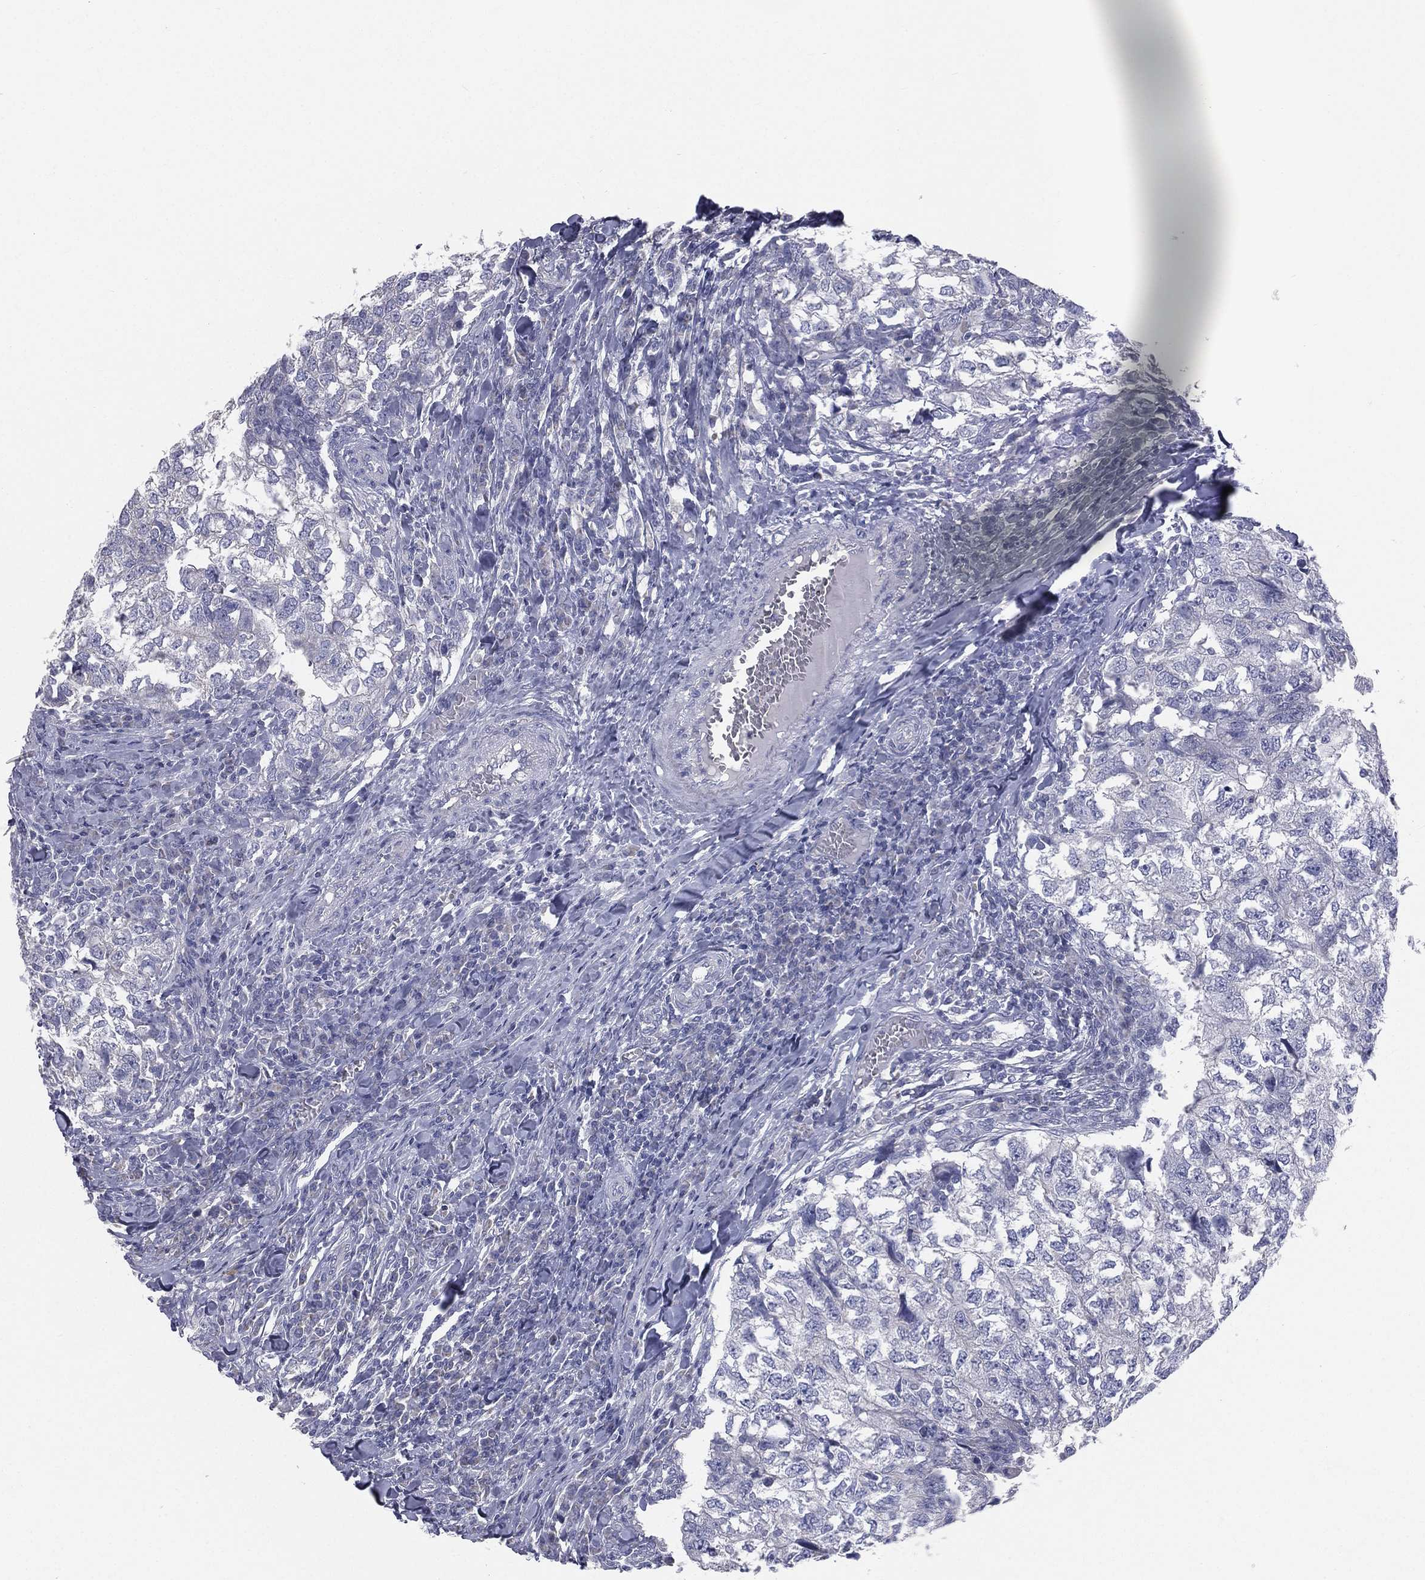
{"staining": {"intensity": "negative", "quantity": "none", "location": "none"}, "tissue": "breast cancer", "cell_type": "Tumor cells", "image_type": "cancer", "snomed": [{"axis": "morphology", "description": "Duct carcinoma"}, {"axis": "topography", "description": "Breast"}], "caption": "Protein analysis of breast cancer displays no significant positivity in tumor cells. (Immunohistochemistry (ihc), brightfield microscopy, high magnification).", "gene": "STK31", "patient": {"sex": "female", "age": 30}}